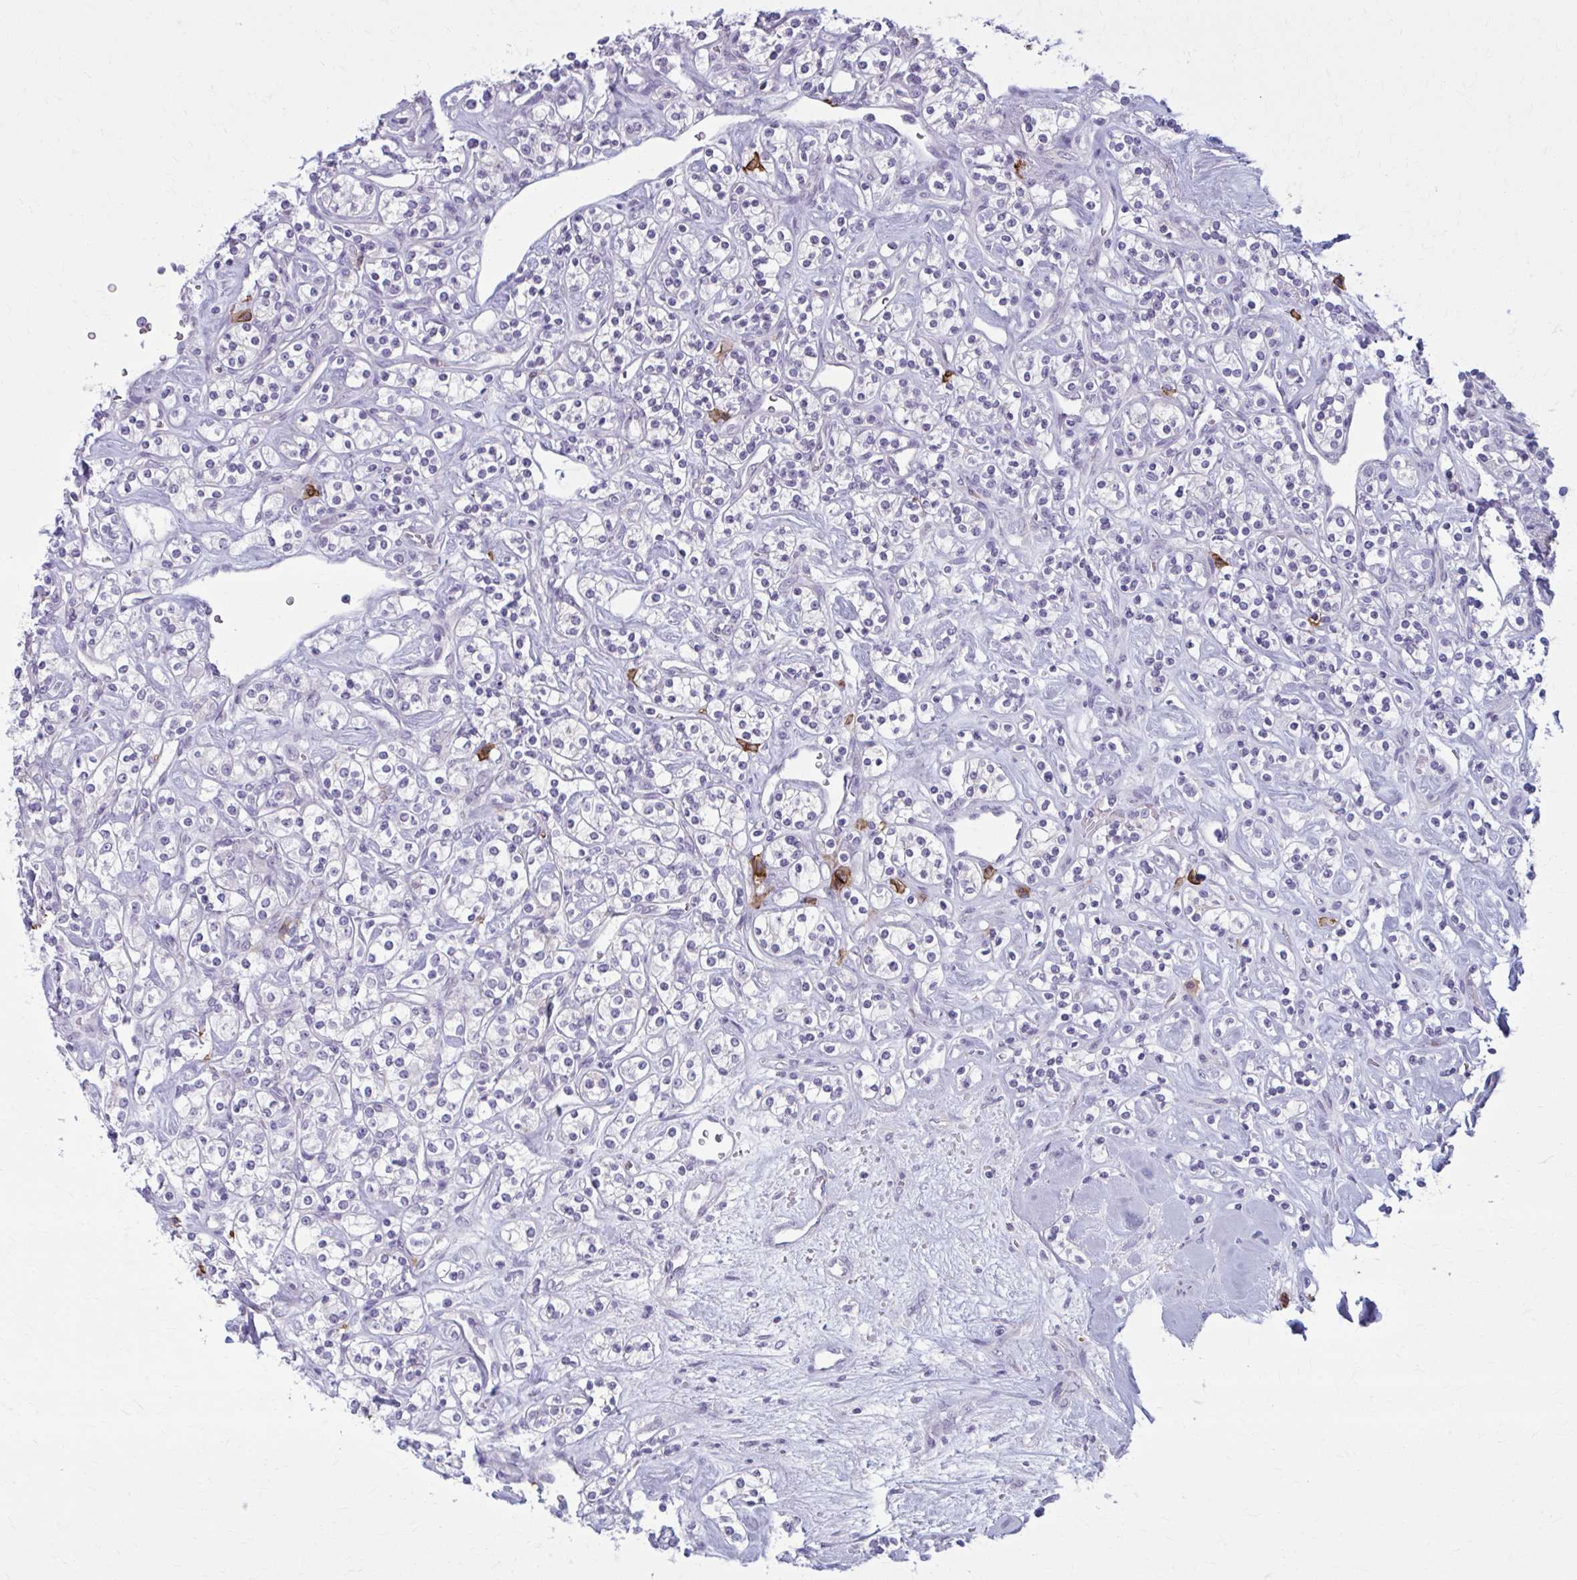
{"staining": {"intensity": "negative", "quantity": "none", "location": "none"}, "tissue": "renal cancer", "cell_type": "Tumor cells", "image_type": "cancer", "snomed": [{"axis": "morphology", "description": "Adenocarcinoma, NOS"}, {"axis": "topography", "description": "Kidney"}], "caption": "The image shows no significant positivity in tumor cells of renal cancer (adenocarcinoma).", "gene": "CD38", "patient": {"sex": "male", "age": 77}}